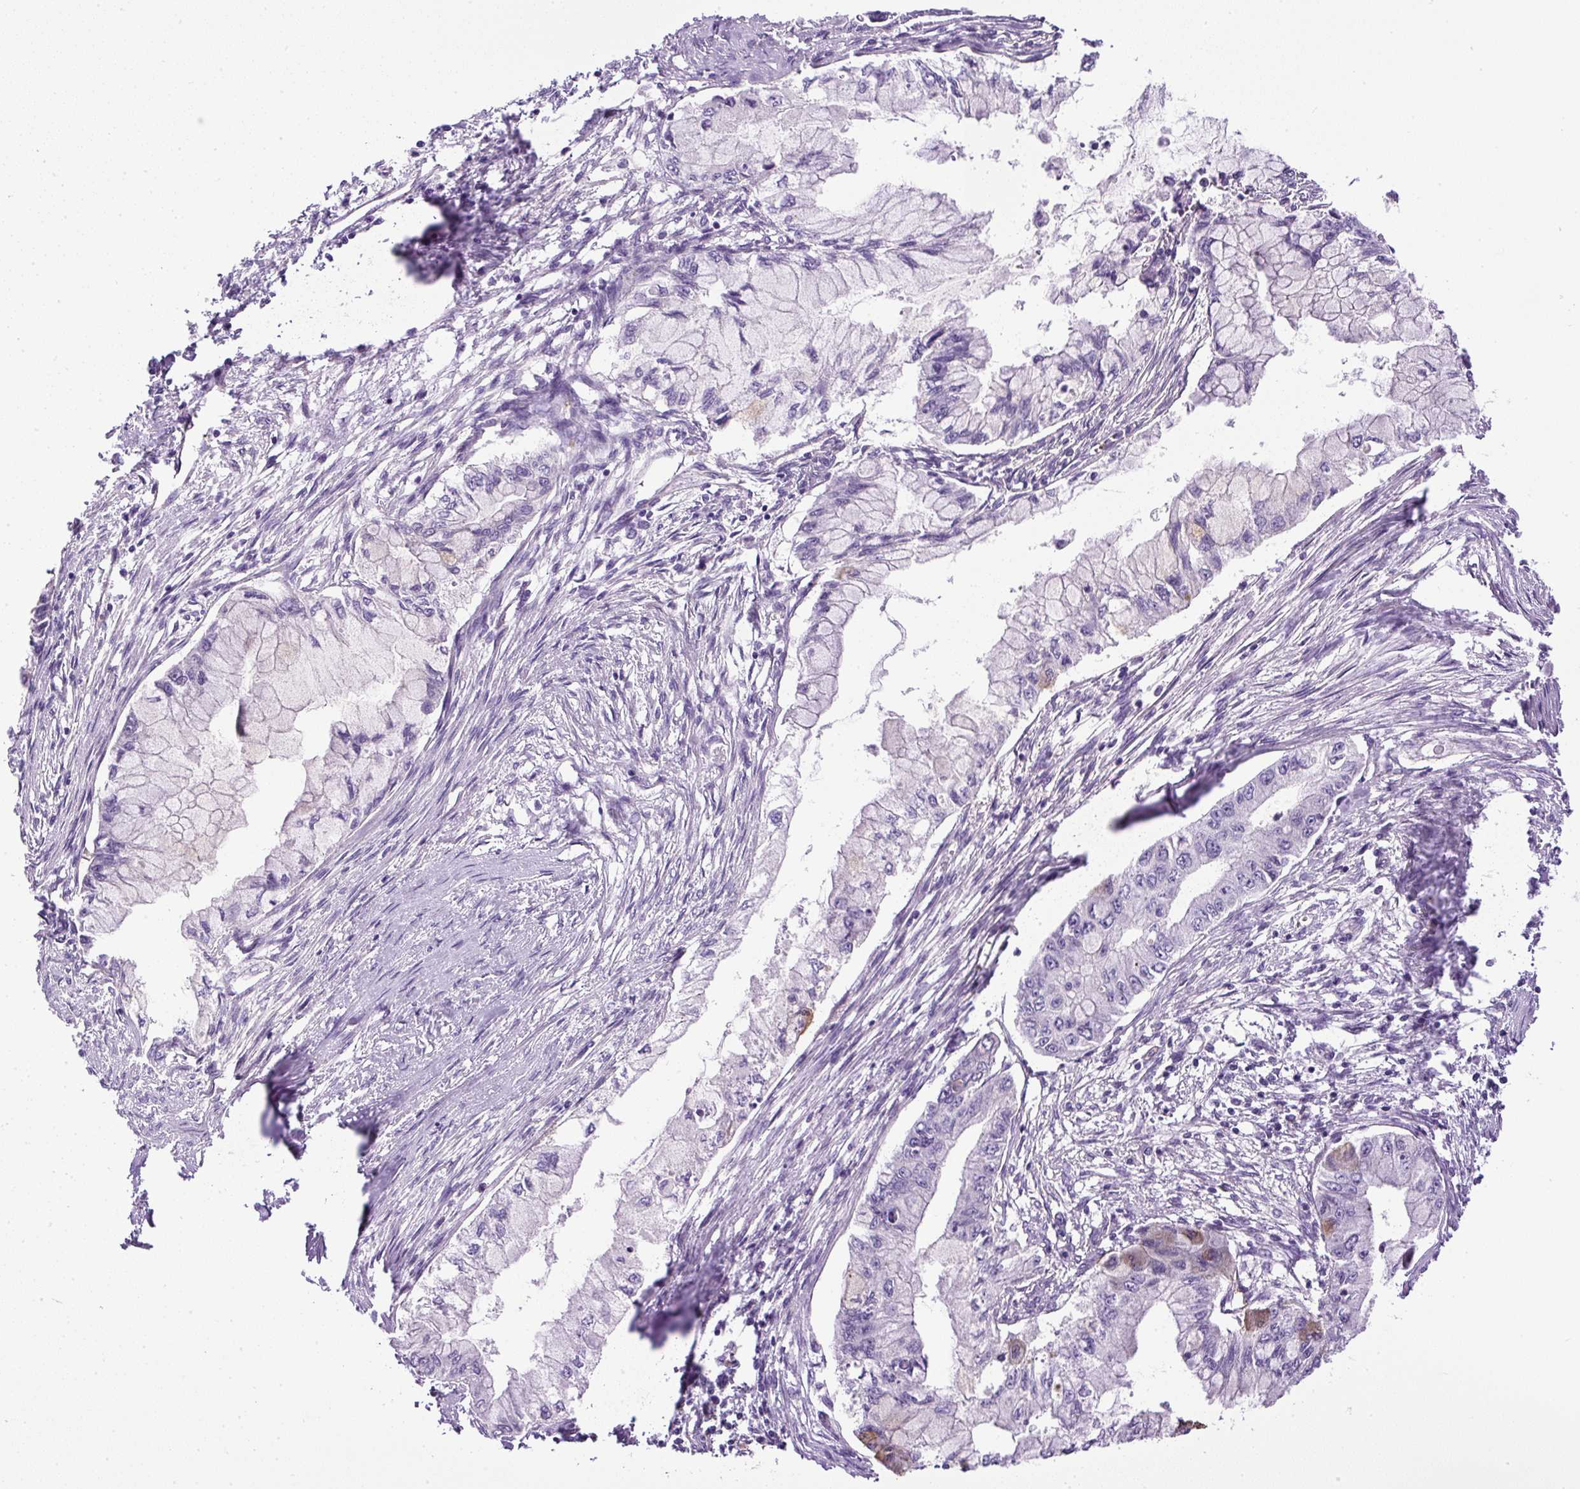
{"staining": {"intensity": "negative", "quantity": "none", "location": "none"}, "tissue": "pancreatic cancer", "cell_type": "Tumor cells", "image_type": "cancer", "snomed": [{"axis": "morphology", "description": "Adenocarcinoma, NOS"}, {"axis": "topography", "description": "Pancreas"}], "caption": "Tumor cells show no significant protein staining in pancreatic adenocarcinoma. Nuclei are stained in blue.", "gene": "LEFTY2", "patient": {"sex": "male", "age": 48}}